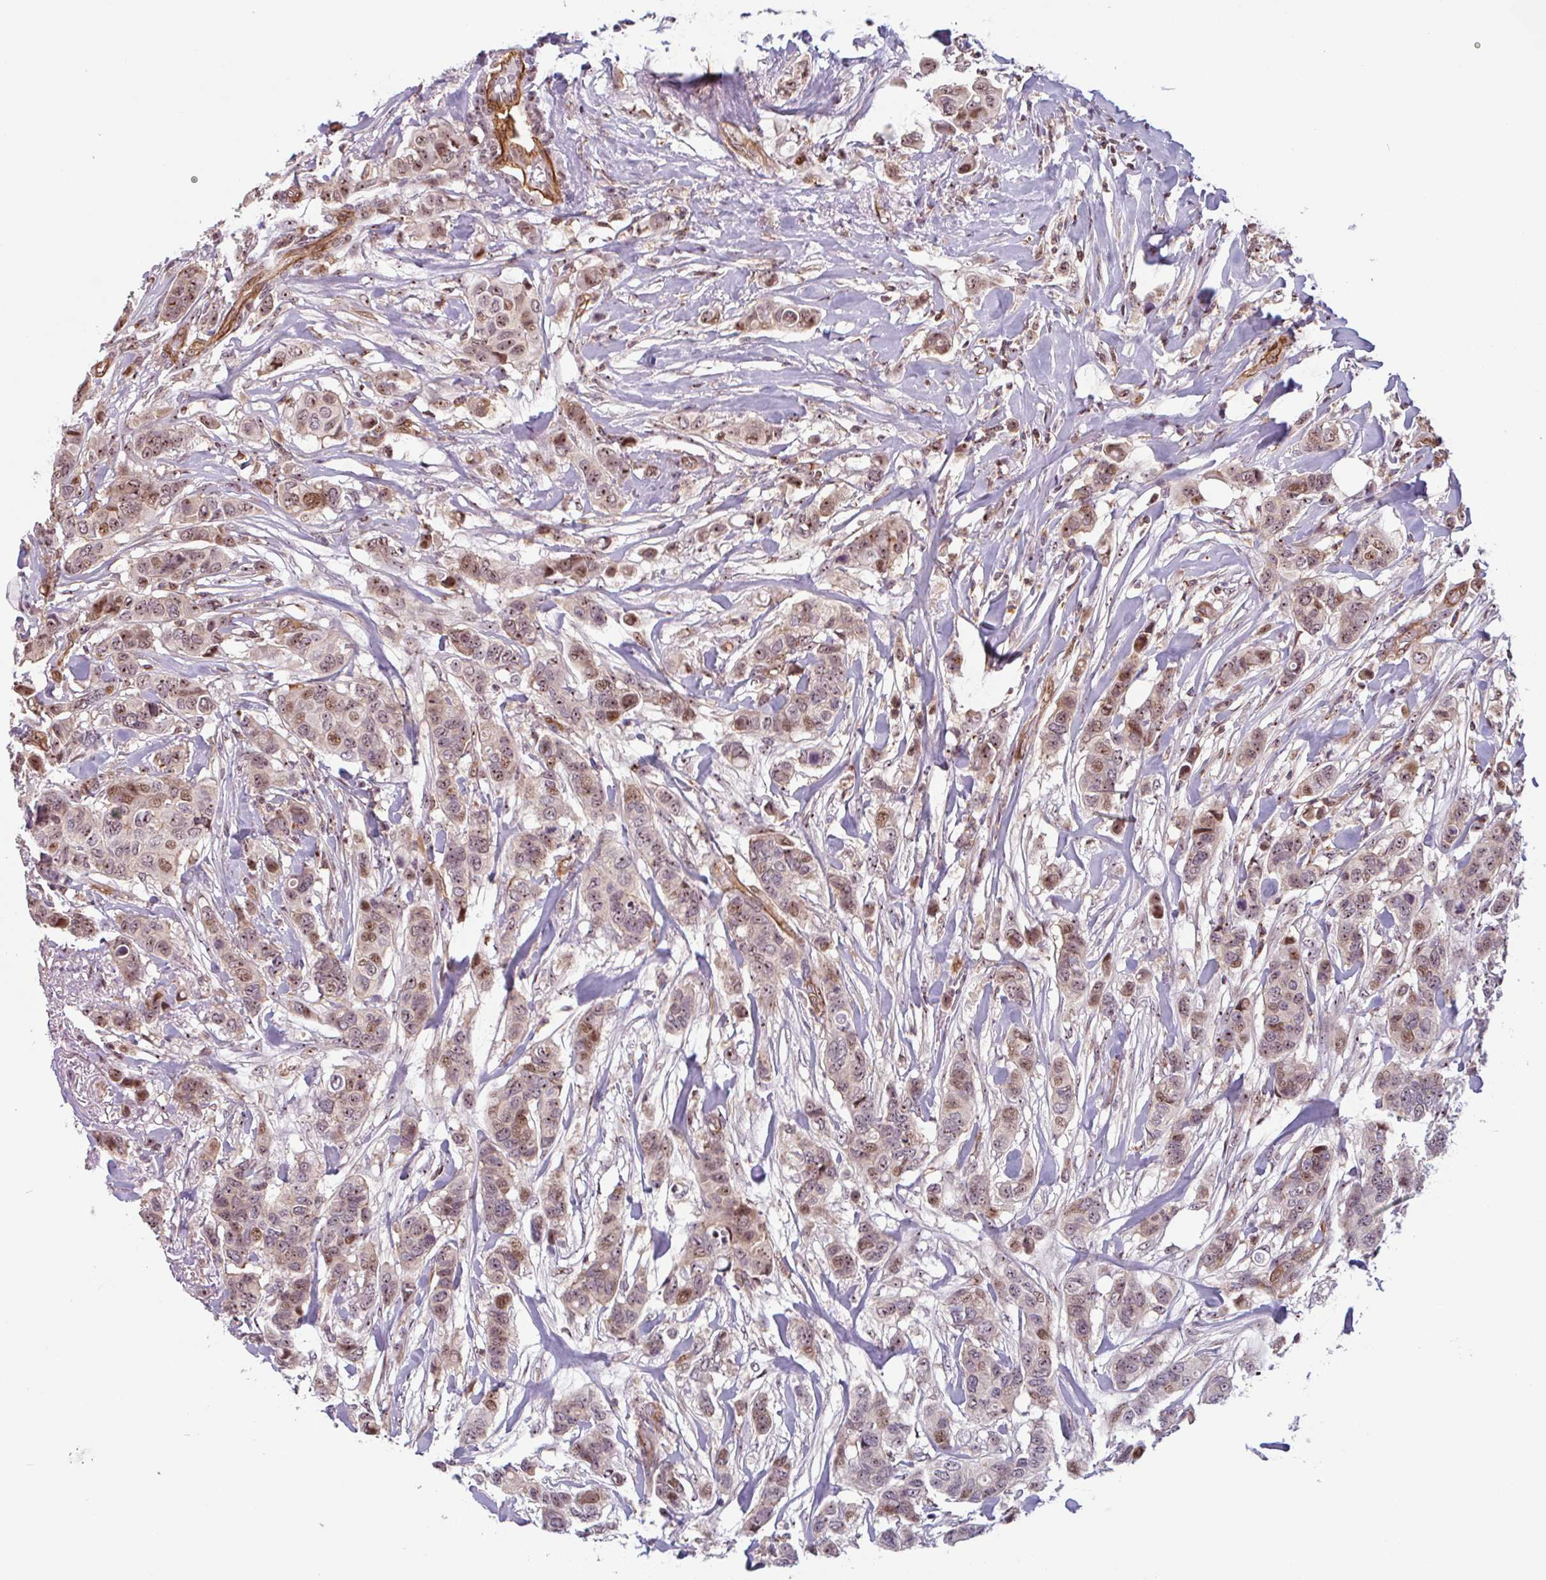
{"staining": {"intensity": "moderate", "quantity": "25%-75%", "location": "nuclear"}, "tissue": "breast cancer", "cell_type": "Tumor cells", "image_type": "cancer", "snomed": [{"axis": "morphology", "description": "Lobular carcinoma"}, {"axis": "topography", "description": "Breast"}], "caption": "Immunohistochemical staining of human breast cancer (lobular carcinoma) shows medium levels of moderate nuclear protein positivity in approximately 25%-75% of tumor cells.", "gene": "ZNF689", "patient": {"sex": "female", "age": 51}}